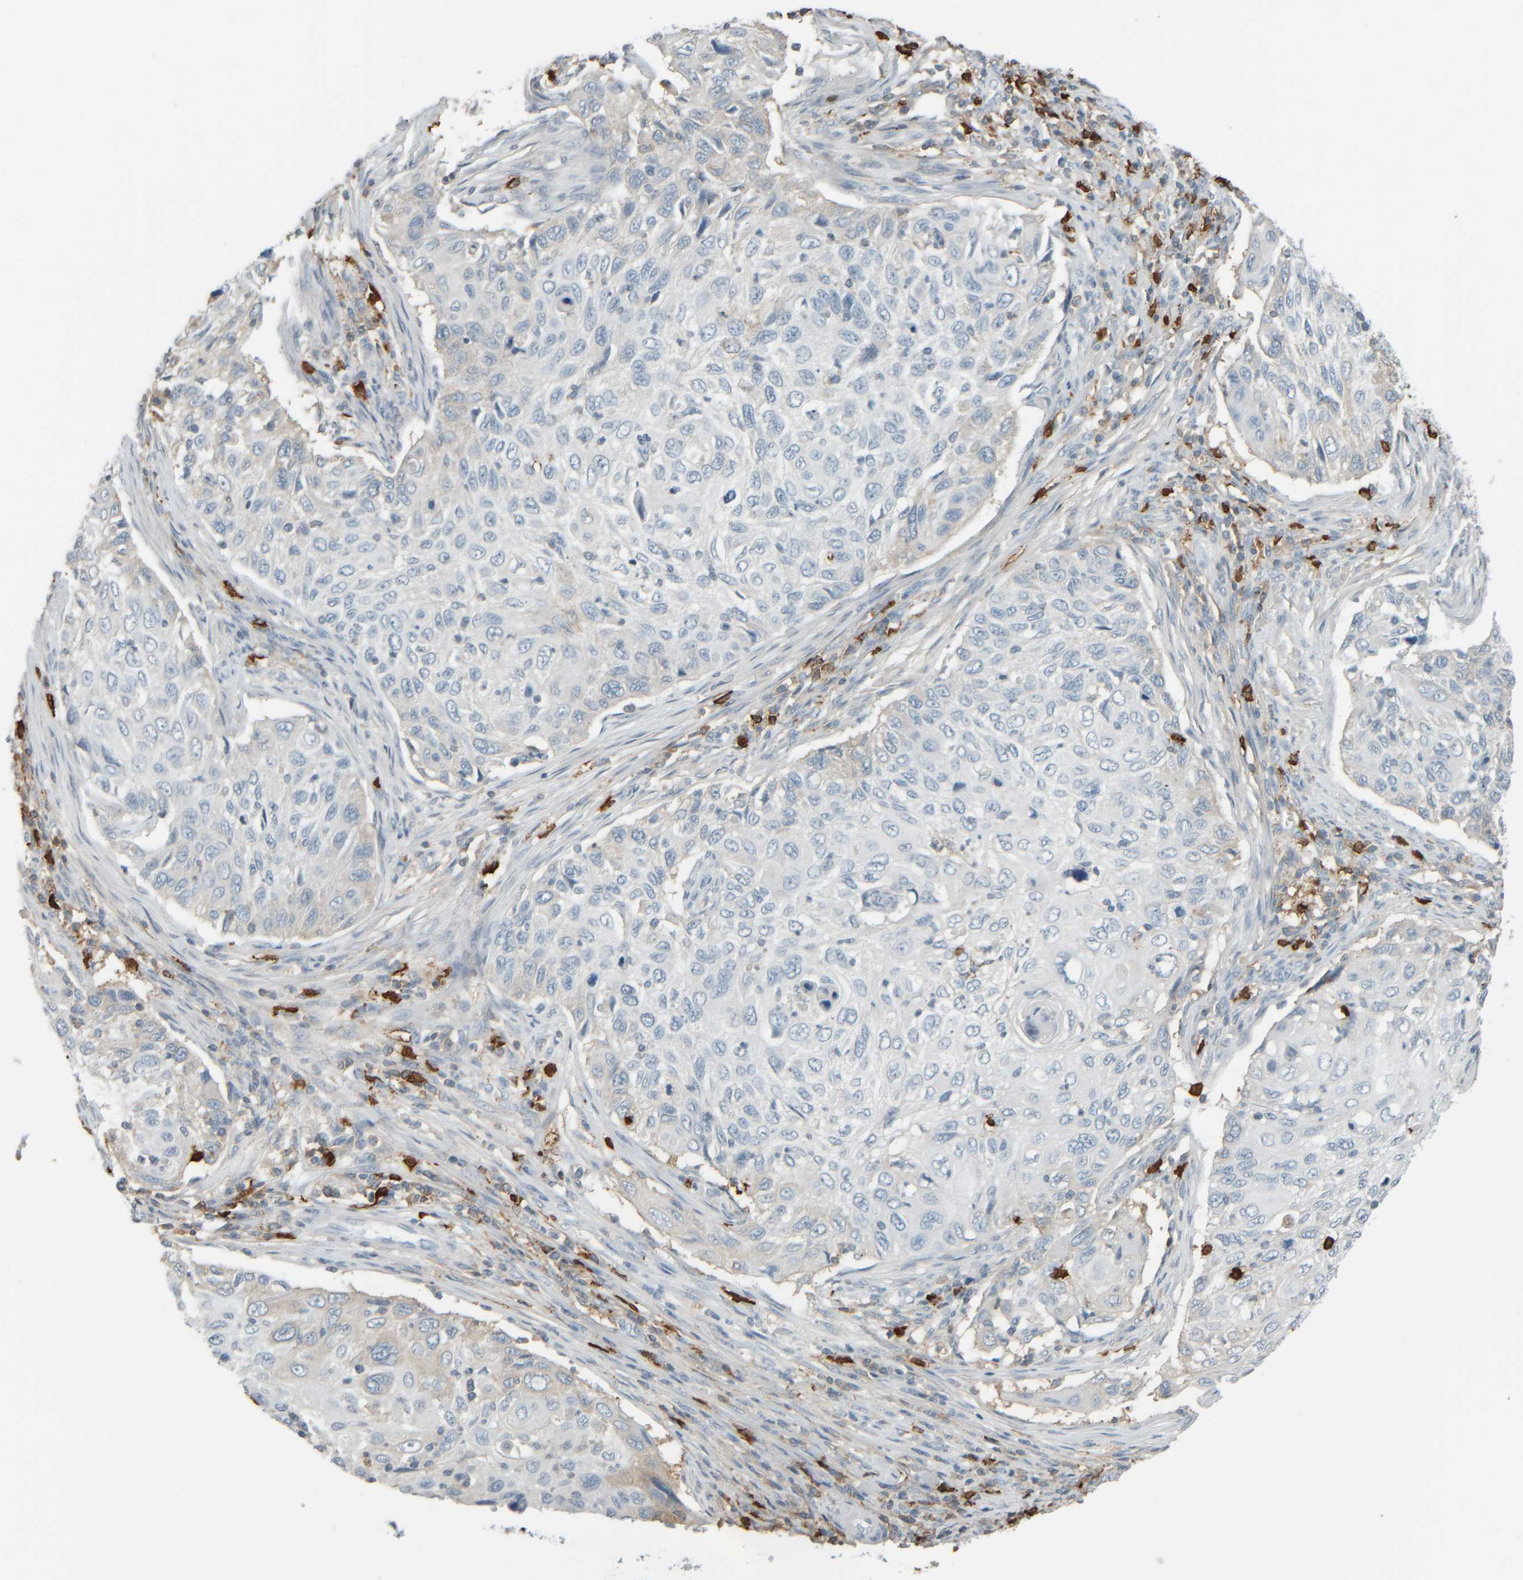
{"staining": {"intensity": "negative", "quantity": "none", "location": "none"}, "tissue": "cervical cancer", "cell_type": "Tumor cells", "image_type": "cancer", "snomed": [{"axis": "morphology", "description": "Squamous cell carcinoma, NOS"}, {"axis": "topography", "description": "Cervix"}], "caption": "This is a image of IHC staining of cervical cancer, which shows no expression in tumor cells.", "gene": "TPSAB1", "patient": {"sex": "female", "age": 70}}